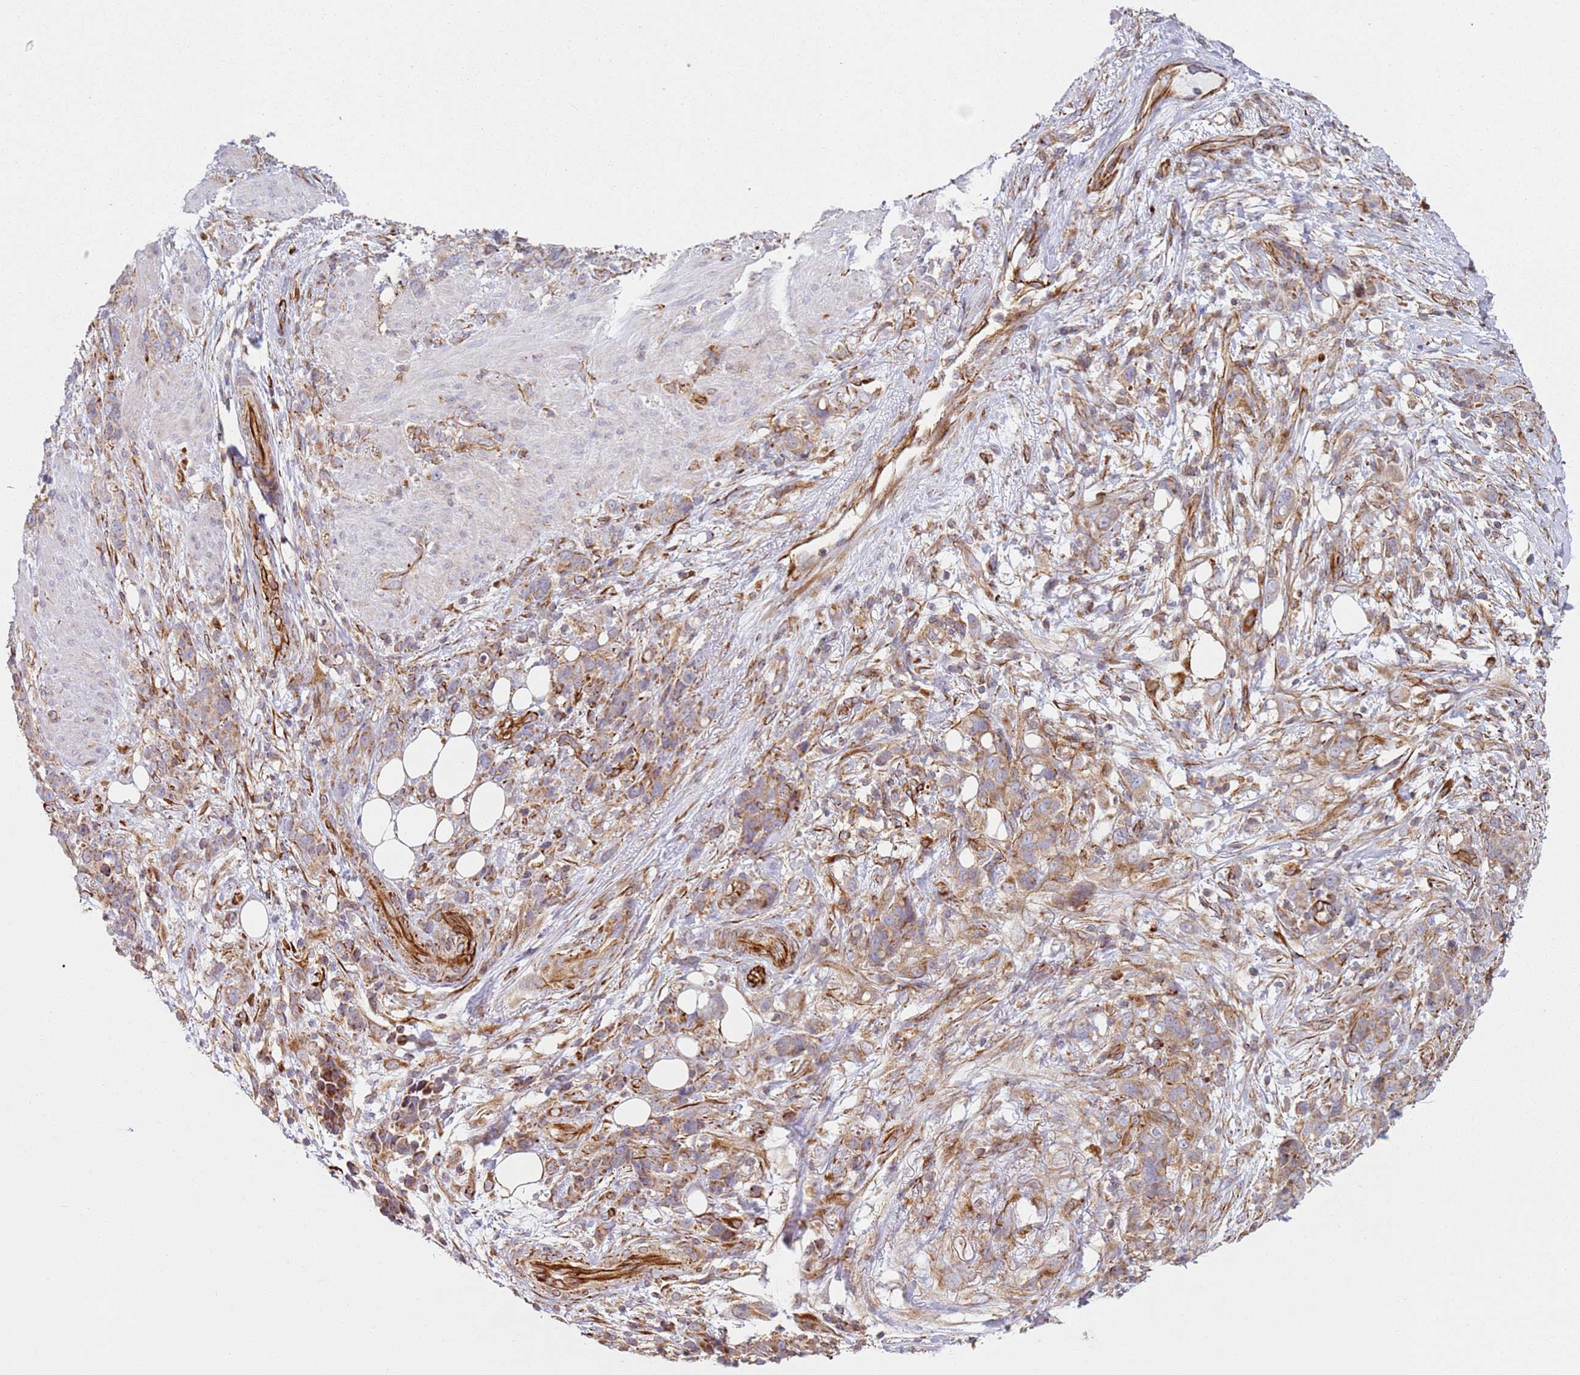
{"staining": {"intensity": "weak", "quantity": "25%-75%", "location": "cytoplasmic/membranous"}, "tissue": "stomach cancer", "cell_type": "Tumor cells", "image_type": "cancer", "snomed": [{"axis": "morphology", "description": "Normal tissue, NOS"}, {"axis": "morphology", "description": "Adenocarcinoma, NOS"}, {"axis": "topography", "description": "Stomach"}], "caption": "Stomach cancer was stained to show a protein in brown. There is low levels of weak cytoplasmic/membranous positivity in about 25%-75% of tumor cells.", "gene": "SNAPIN", "patient": {"sex": "female", "age": 79}}